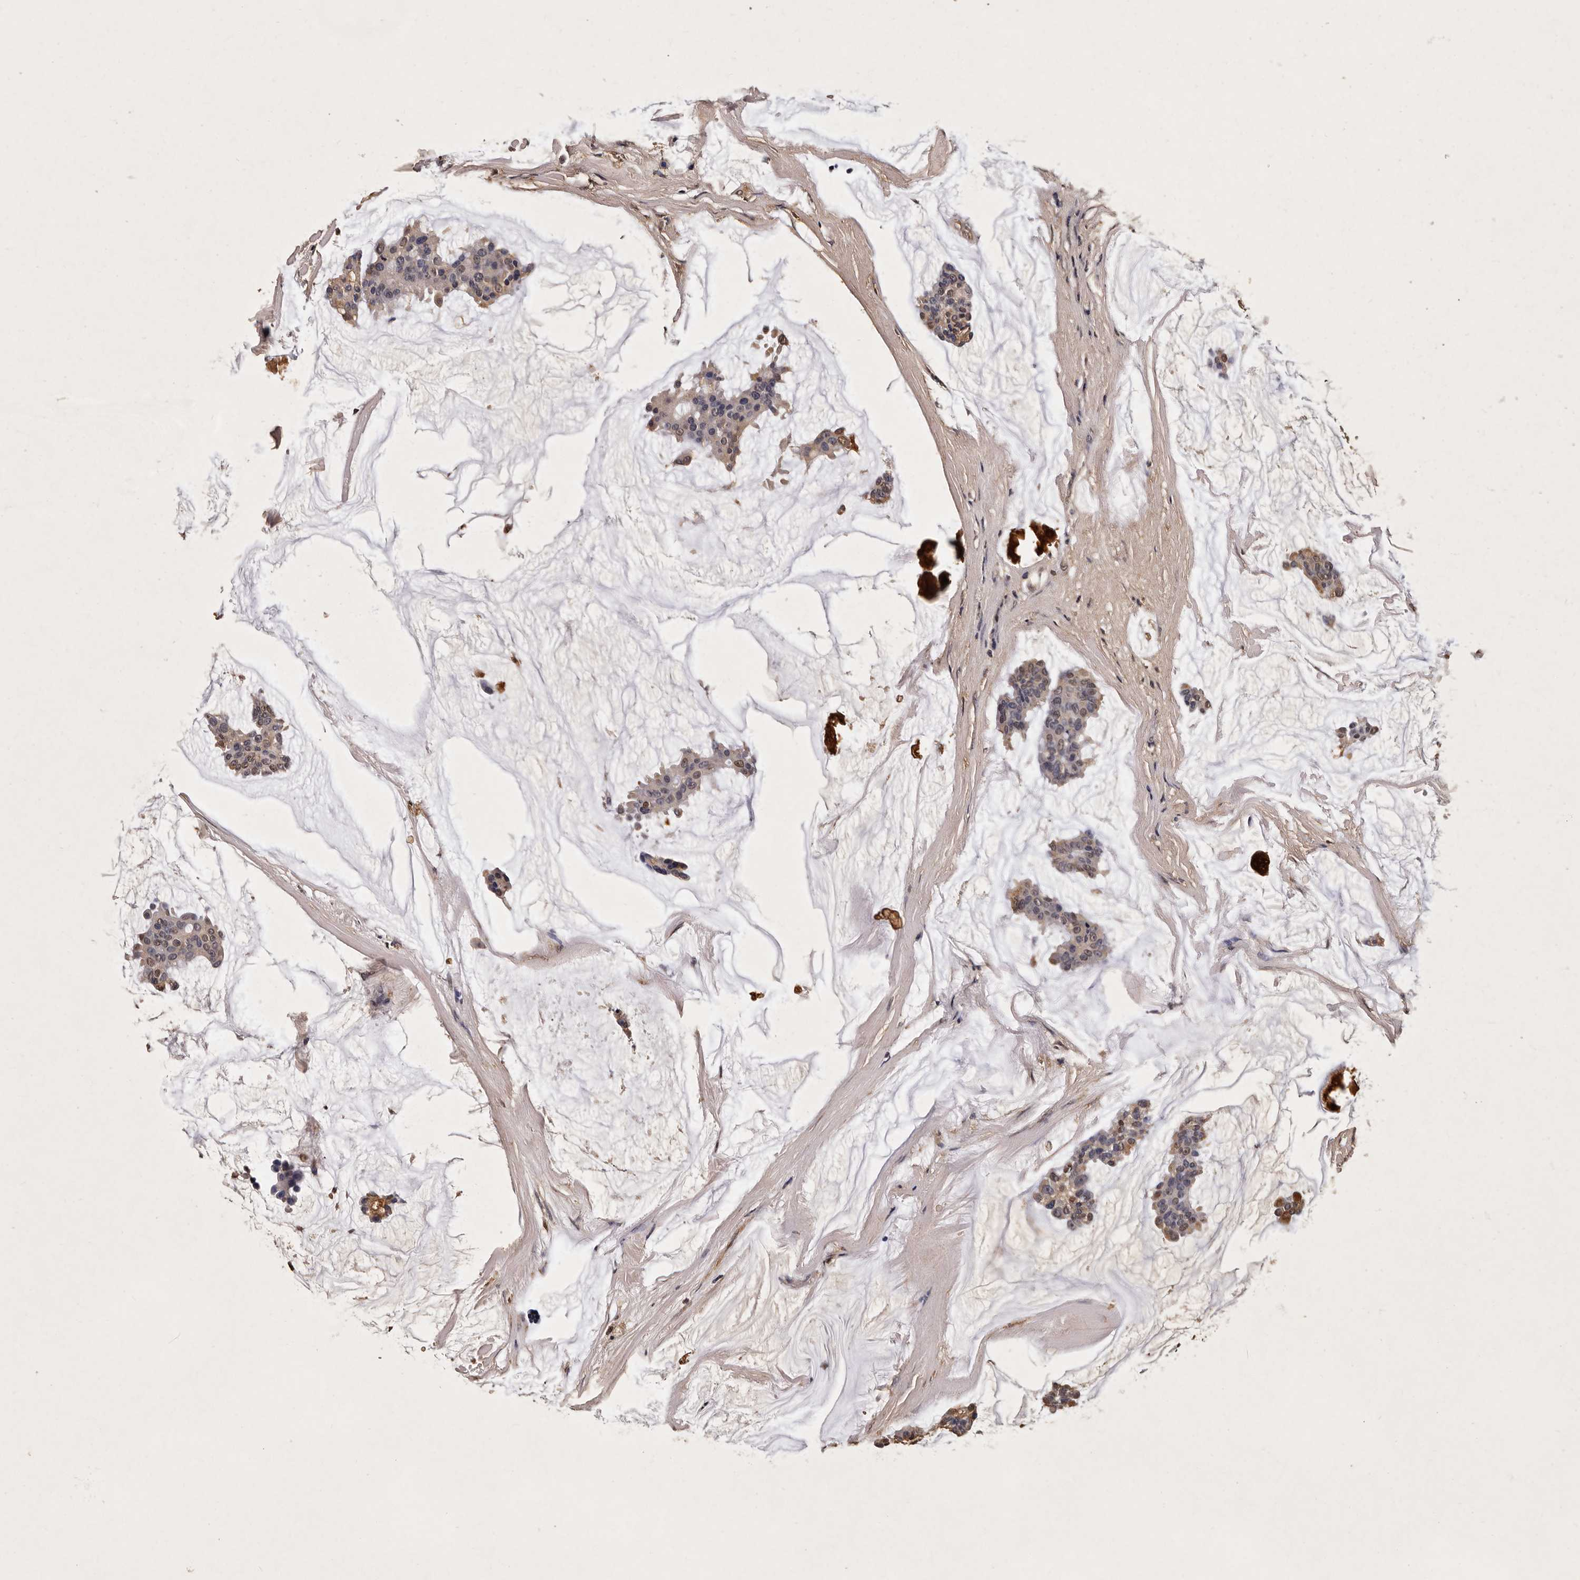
{"staining": {"intensity": "weak", "quantity": "25%-75%", "location": "cytoplasmic/membranous,nuclear"}, "tissue": "breast cancer", "cell_type": "Tumor cells", "image_type": "cancer", "snomed": [{"axis": "morphology", "description": "Duct carcinoma"}, {"axis": "topography", "description": "Breast"}], "caption": "An immunohistochemistry (IHC) photomicrograph of tumor tissue is shown. Protein staining in brown shows weak cytoplasmic/membranous and nuclear positivity in breast cancer within tumor cells. Nuclei are stained in blue.", "gene": "PARS2", "patient": {"sex": "female", "age": 93}}